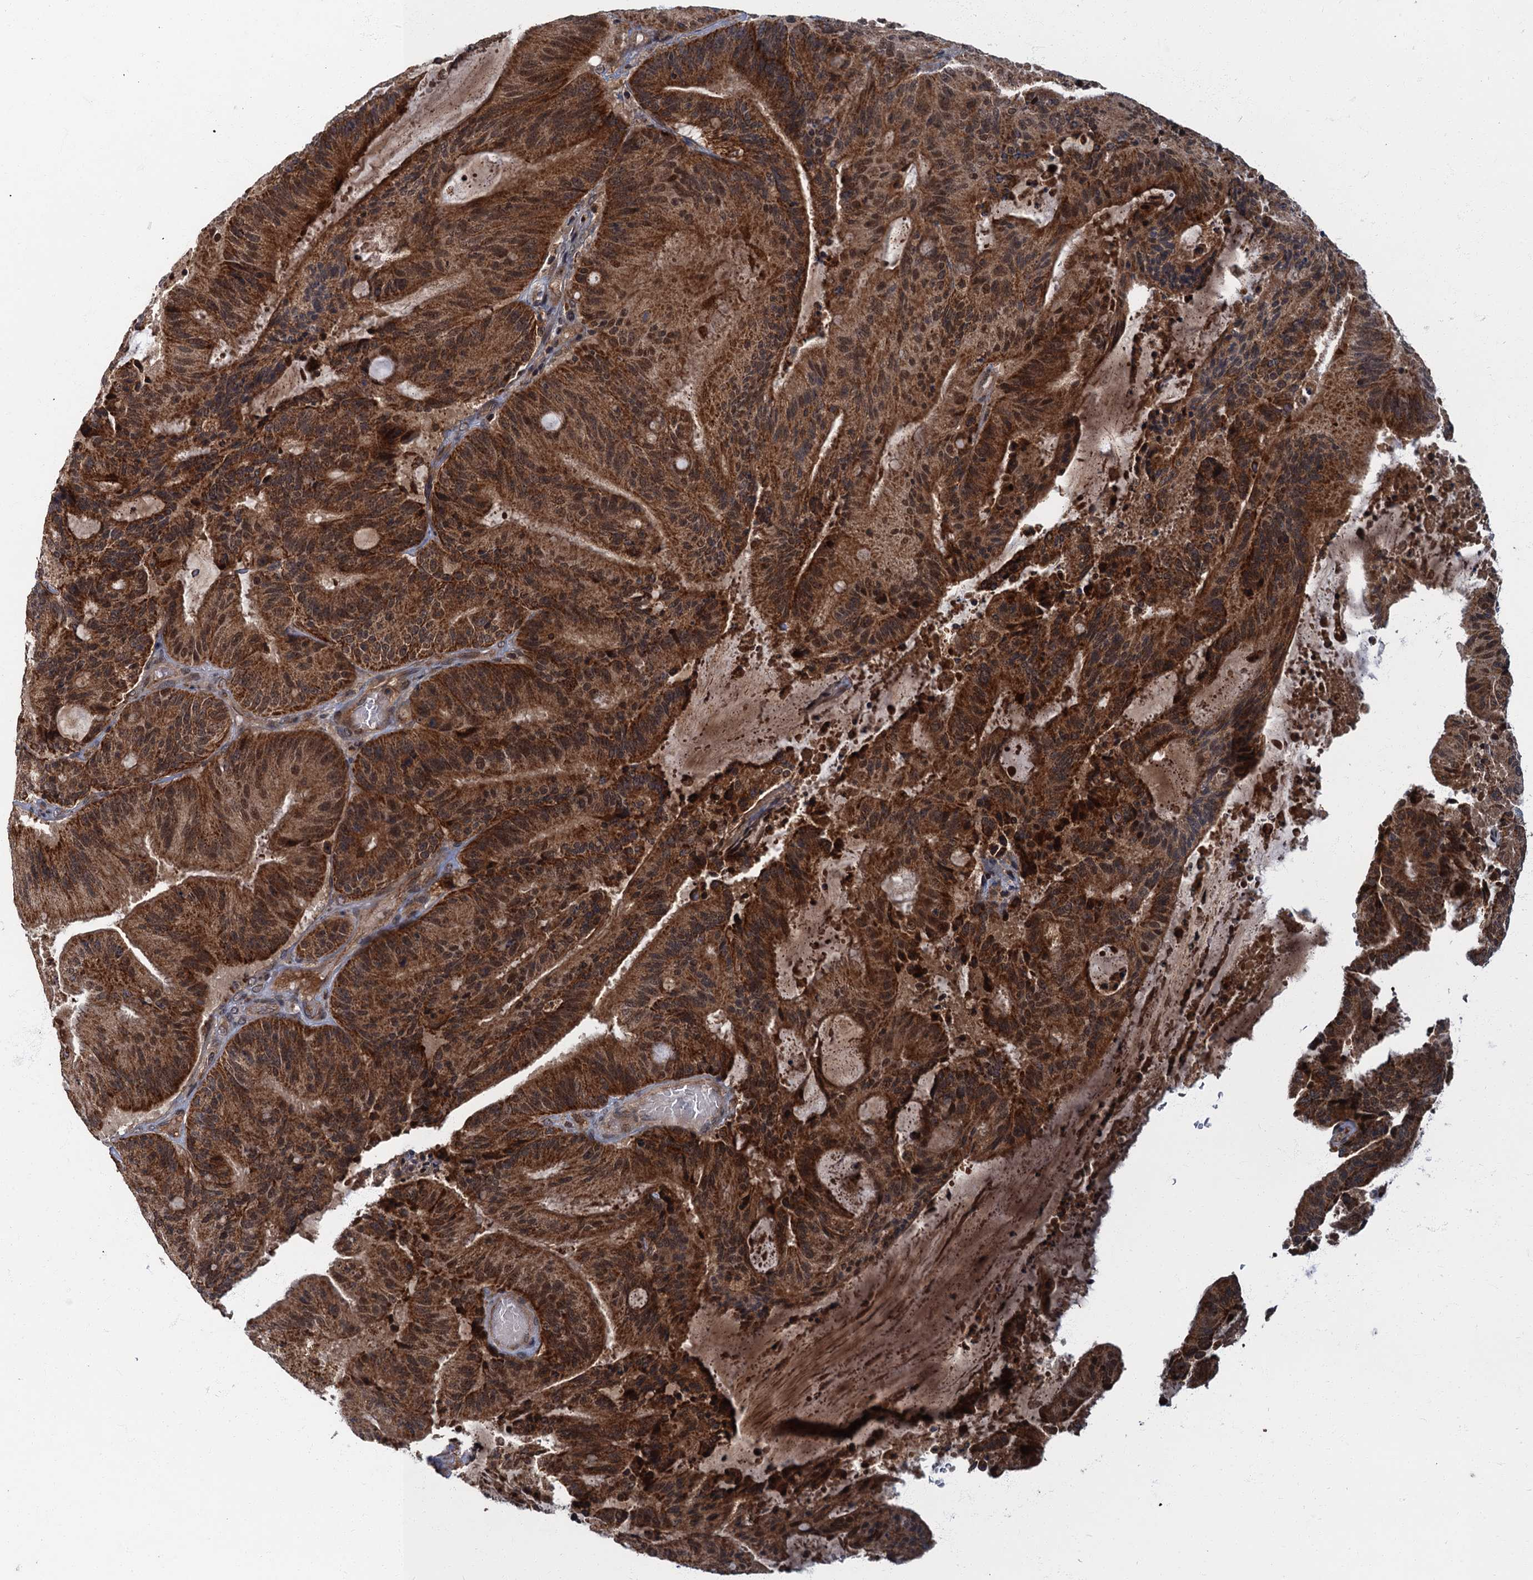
{"staining": {"intensity": "strong", "quantity": ">75%", "location": "cytoplasmic/membranous,nuclear"}, "tissue": "liver cancer", "cell_type": "Tumor cells", "image_type": "cancer", "snomed": [{"axis": "morphology", "description": "Normal tissue, NOS"}, {"axis": "morphology", "description": "Cholangiocarcinoma"}, {"axis": "topography", "description": "Liver"}, {"axis": "topography", "description": "Peripheral nerve tissue"}], "caption": "Tumor cells display strong cytoplasmic/membranous and nuclear positivity in about >75% of cells in liver cancer (cholangiocarcinoma). (DAB (3,3'-diaminobenzidine) = brown stain, brightfield microscopy at high magnification).", "gene": "SLC11A2", "patient": {"sex": "female", "age": 73}}